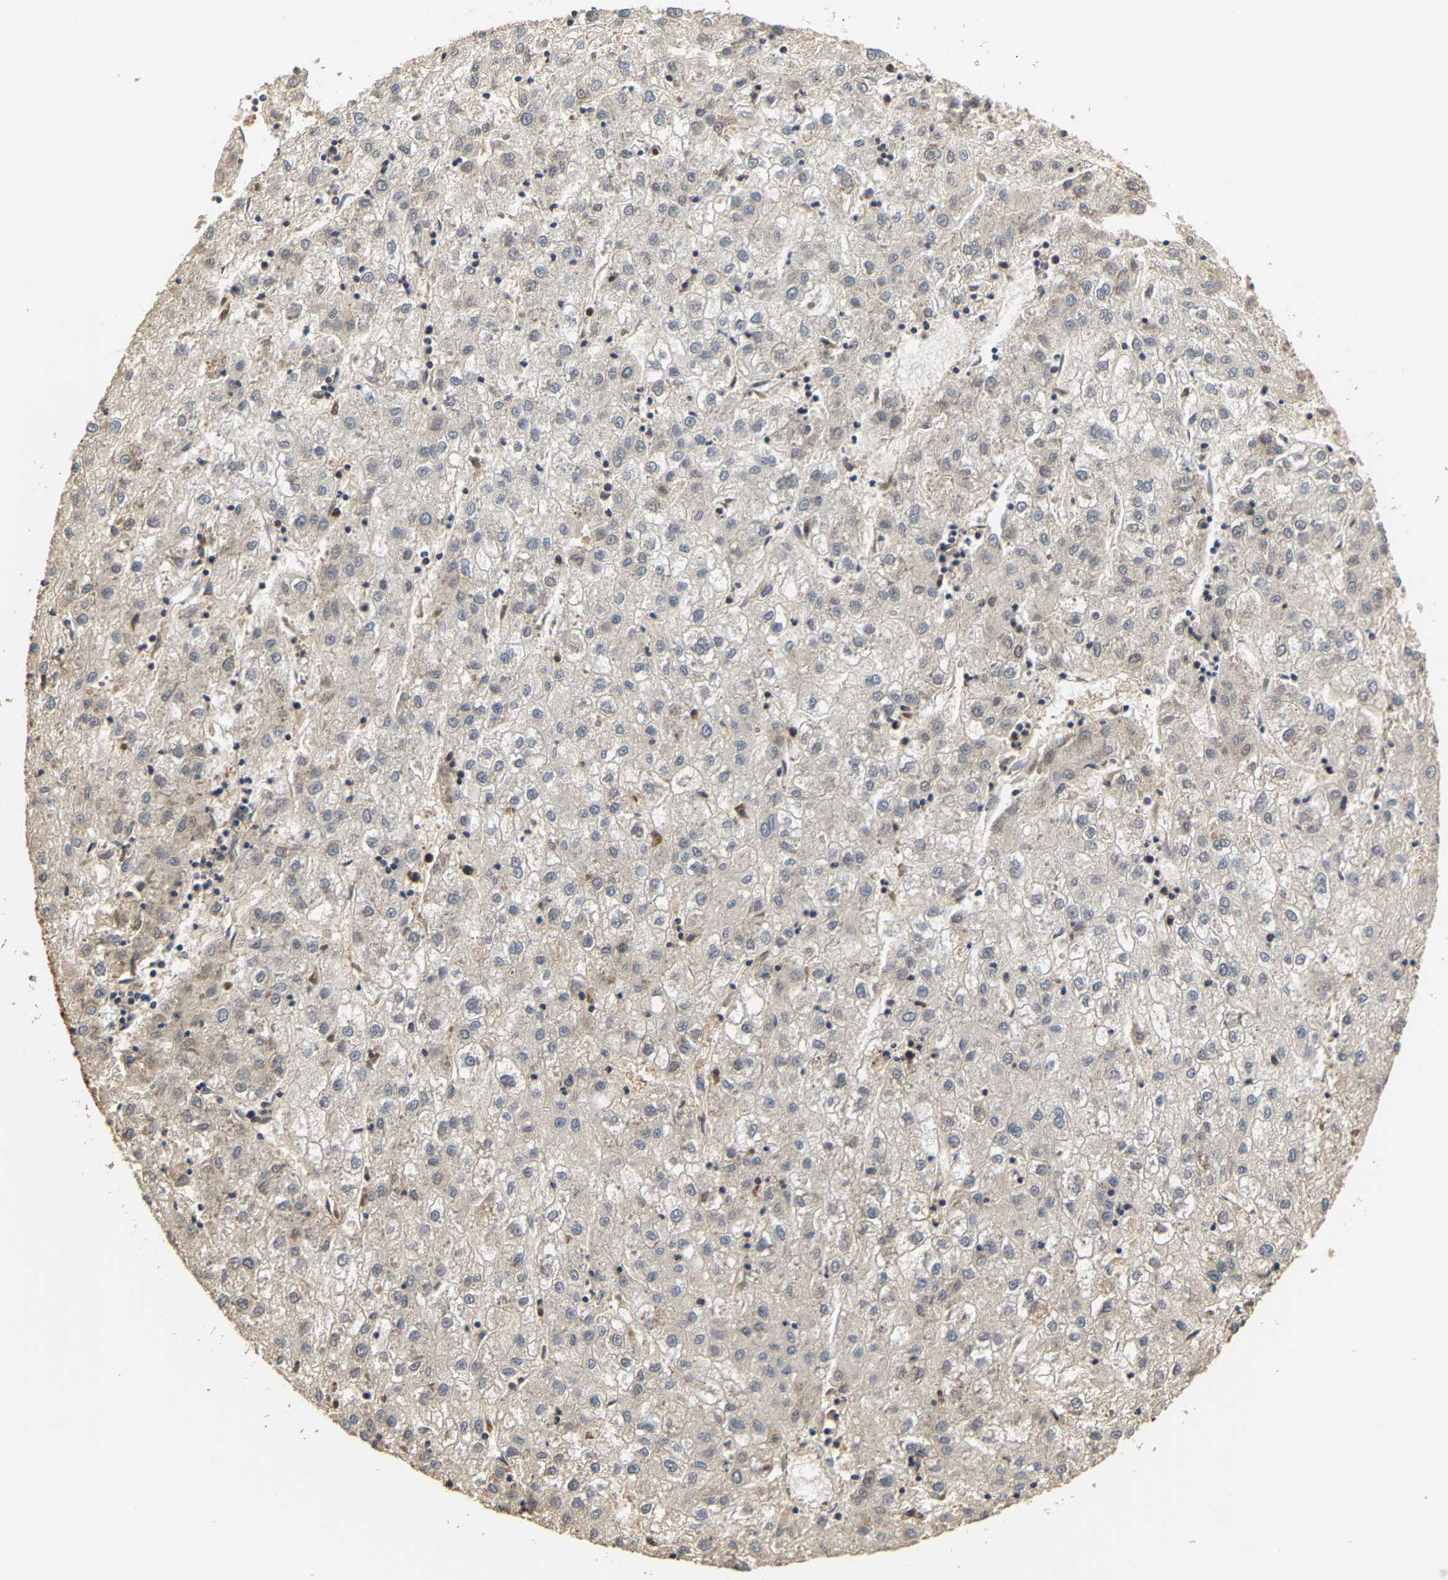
{"staining": {"intensity": "negative", "quantity": "none", "location": "none"}, "tissue": "liver cancer", "cell_type": "Tumor cells", "image_type": "cancer", "snomed": [{"axis": "morphology", "description": "Carcinoma, Hepatocellular, NOS"}, {"axis": "topography", "description": "Liver"}], "caption": "Tumor cells show no significant staining in hepatocellular carcinoma (liver).", "gene": "GPI", "patient": {"sex": "male", "age": 72}}